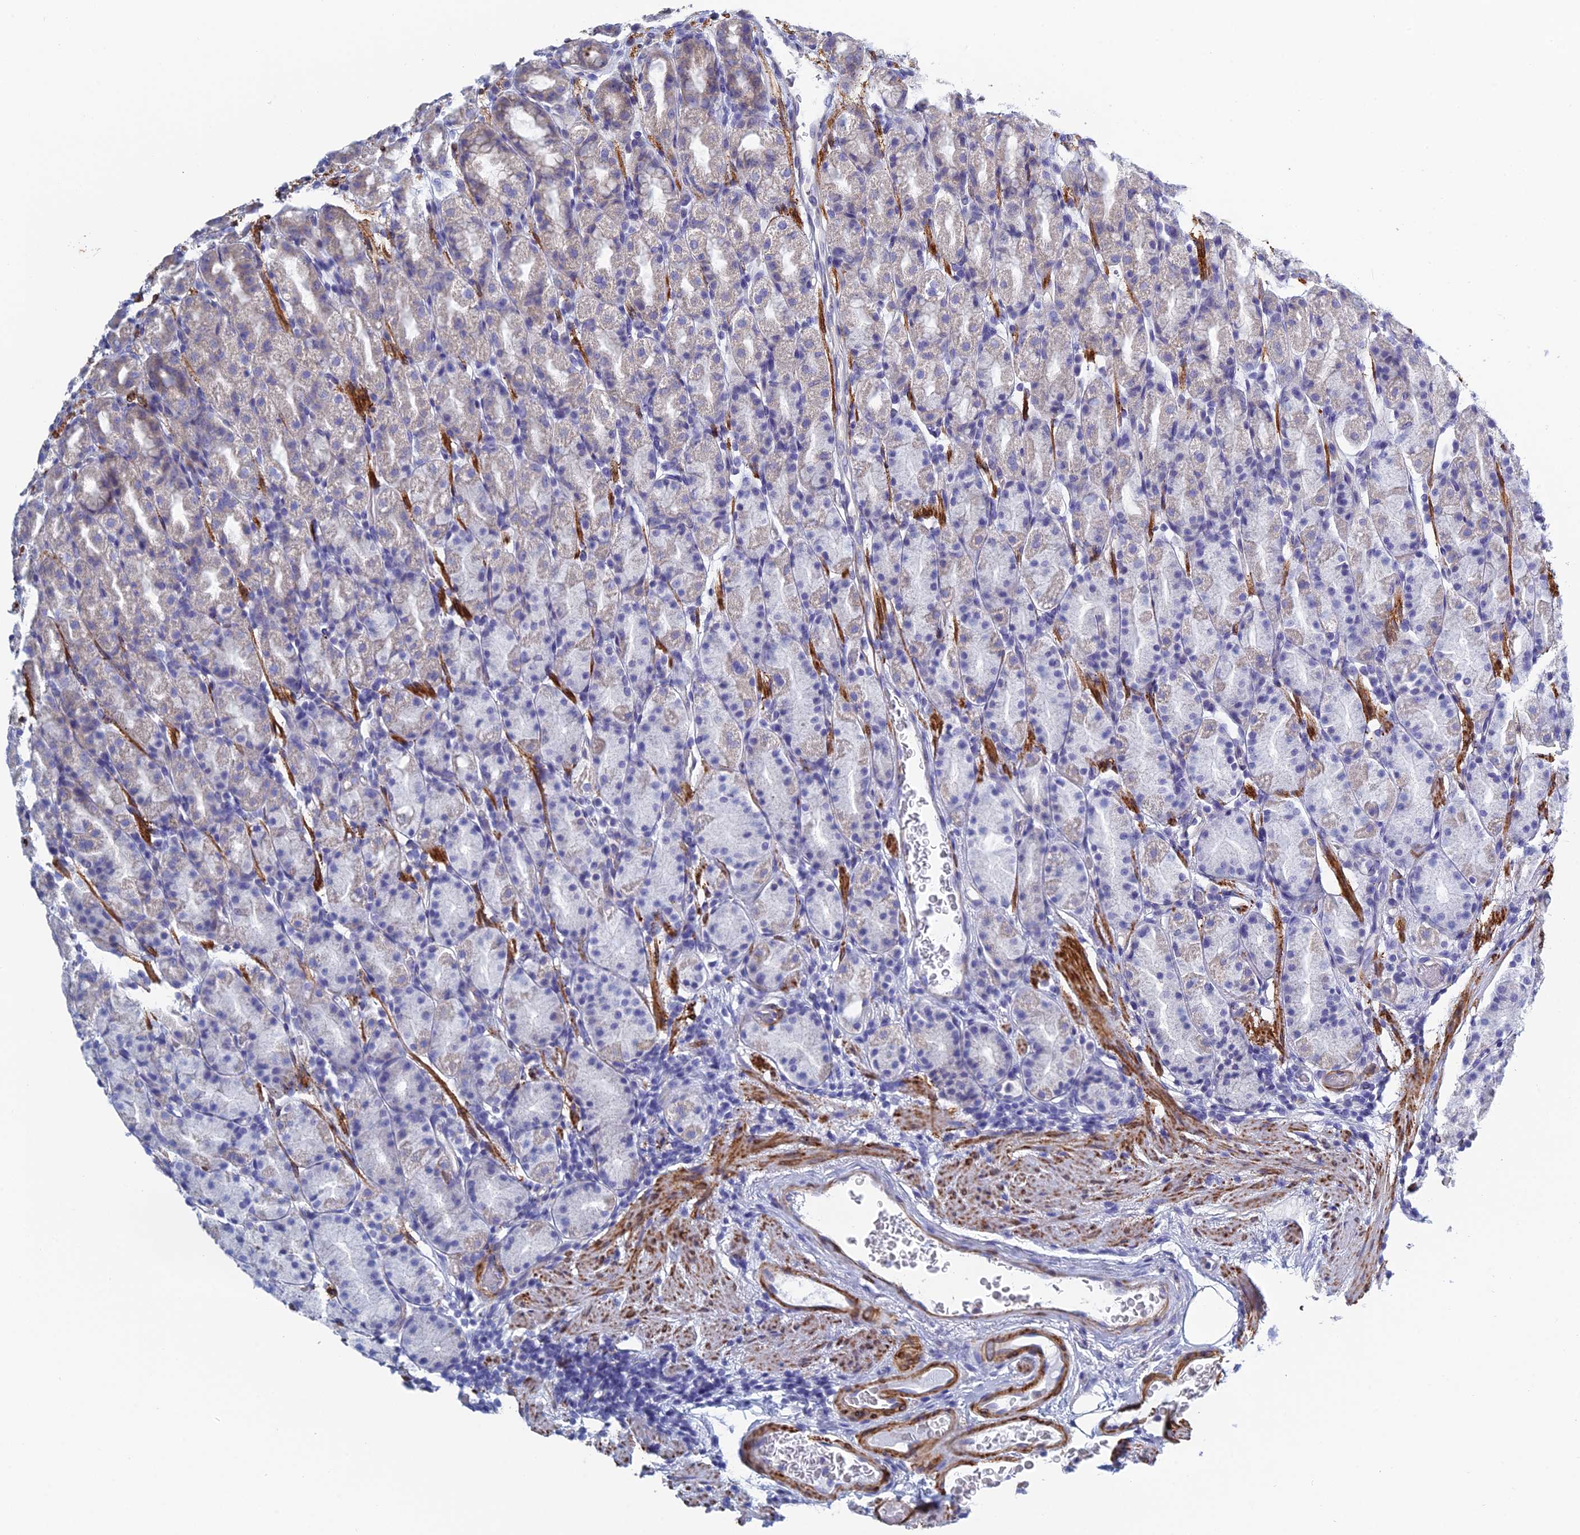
{"staining": {"intensity": "negative", "quantity": "none", "location": "none"}, "tissue": "stomach", "cell_type": "Glandular cells", "image_type": "normal", "snomed": [{"axis": "morphology", "description": "Normal tissue, NOS"}, {"axis": "topography", "description": "Stomach, upper"}, {"axis": "topography", "description": "Stomach, lower"}, {"axis": "topography", "description": "Small intestine"}], "caption": "IHC of normal stomach demonstrates no expression in glandular cells. The staining was performed using DAB (3,3'-diaminobenzidine) to visualize the protein expression in brown, while the nuclei were stained in blue with hematoxylin (Magnification: 20x).", "gene": "PCDHA8", "patient": {"sex": "male", "age": 68}}